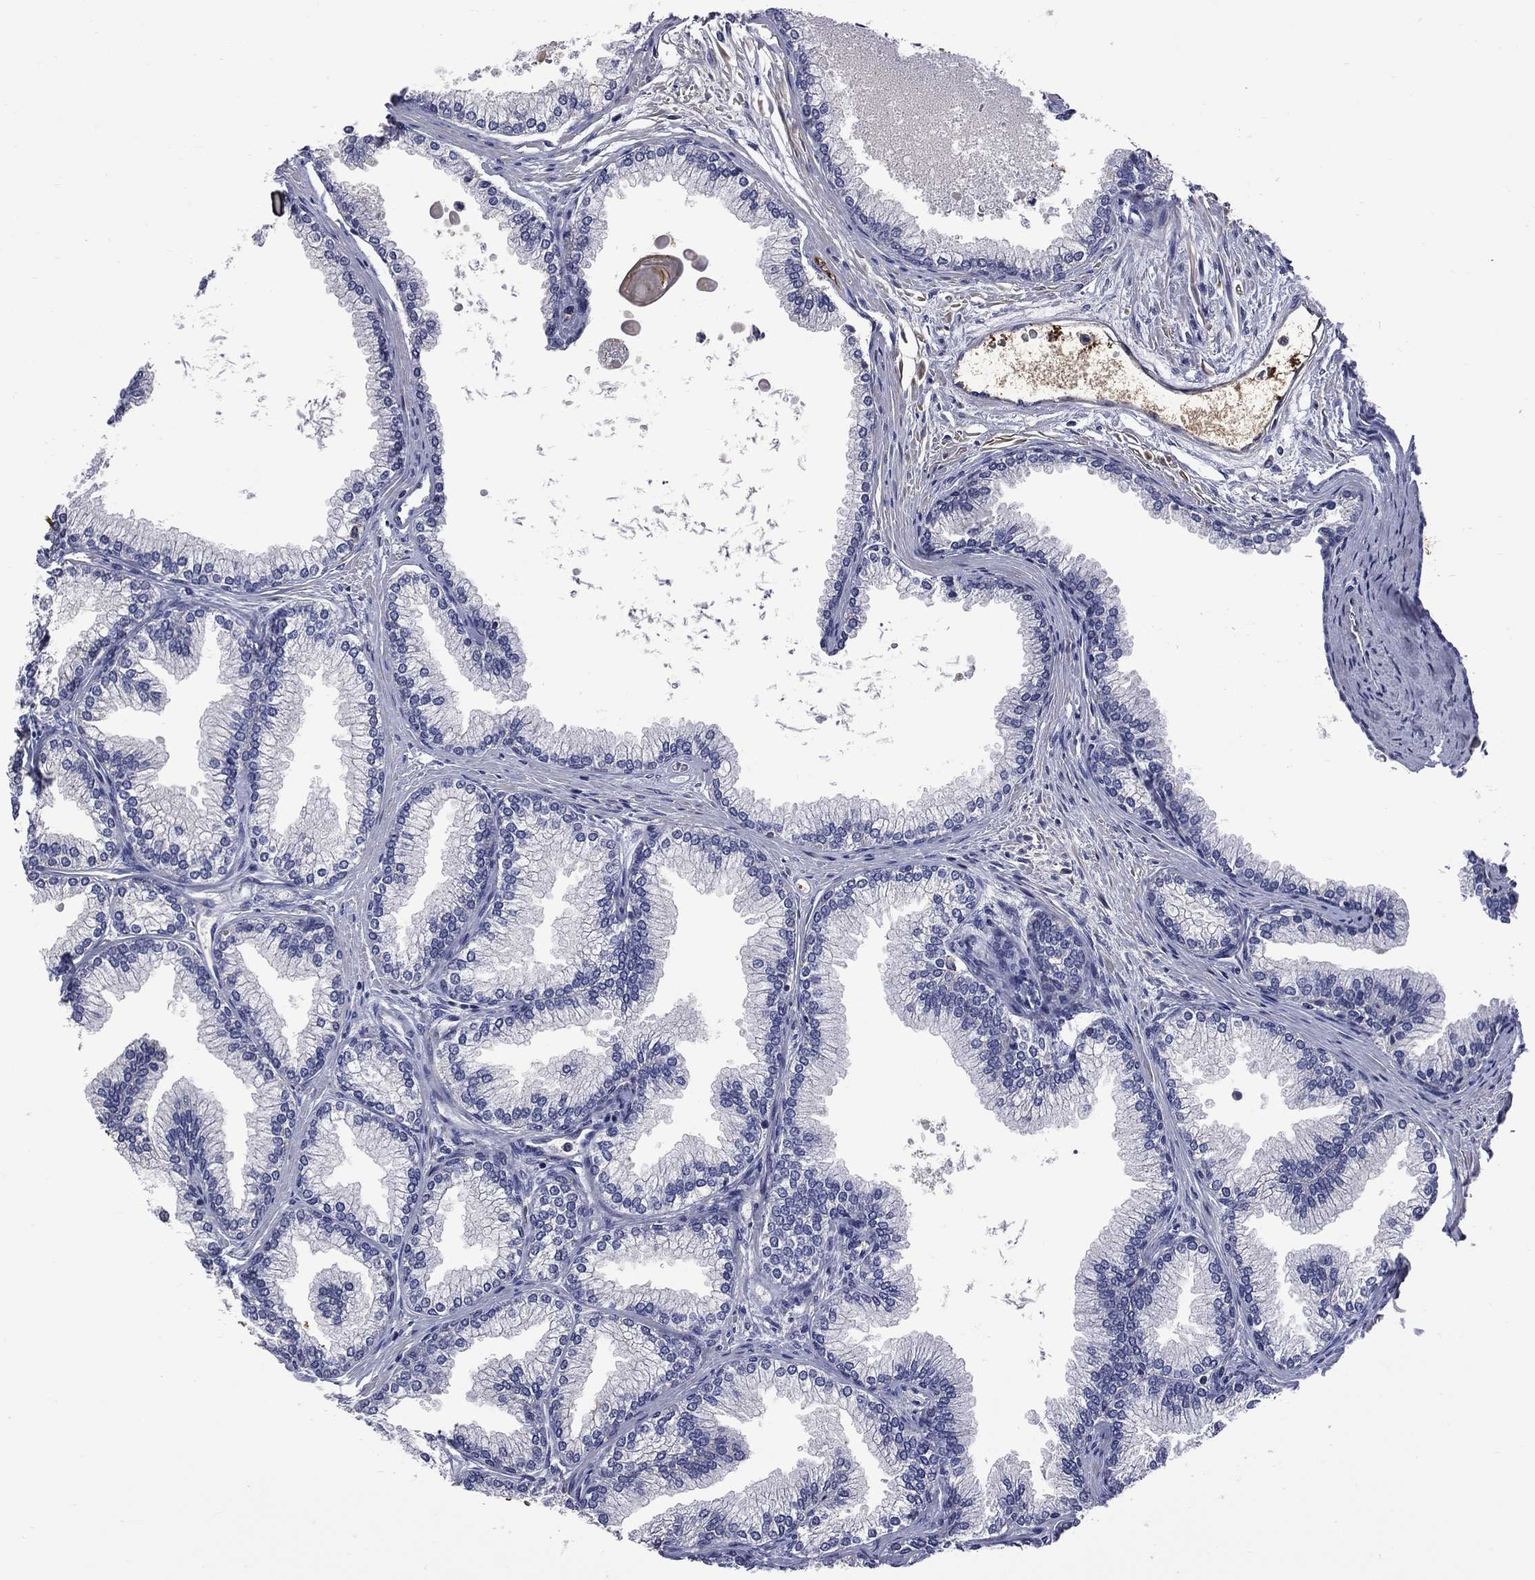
{"staining": {"intensity": "negative", "quantity": "none", "location": "none"}, "tissue": "prostate", "cell_type": "Glandular cells", "image_type": "normal", "snomed": [{"axis": "morphology", "description": "Normal tissue, NOS"}, {"axis": "topography", "description": "Prostate"}], "caption": "This is a histopathology image of IHC staining of normal prostate, which shows no positivity in glandular cells.", "gene": "FGG", "patient": {"sex": "male", "age": 72}}